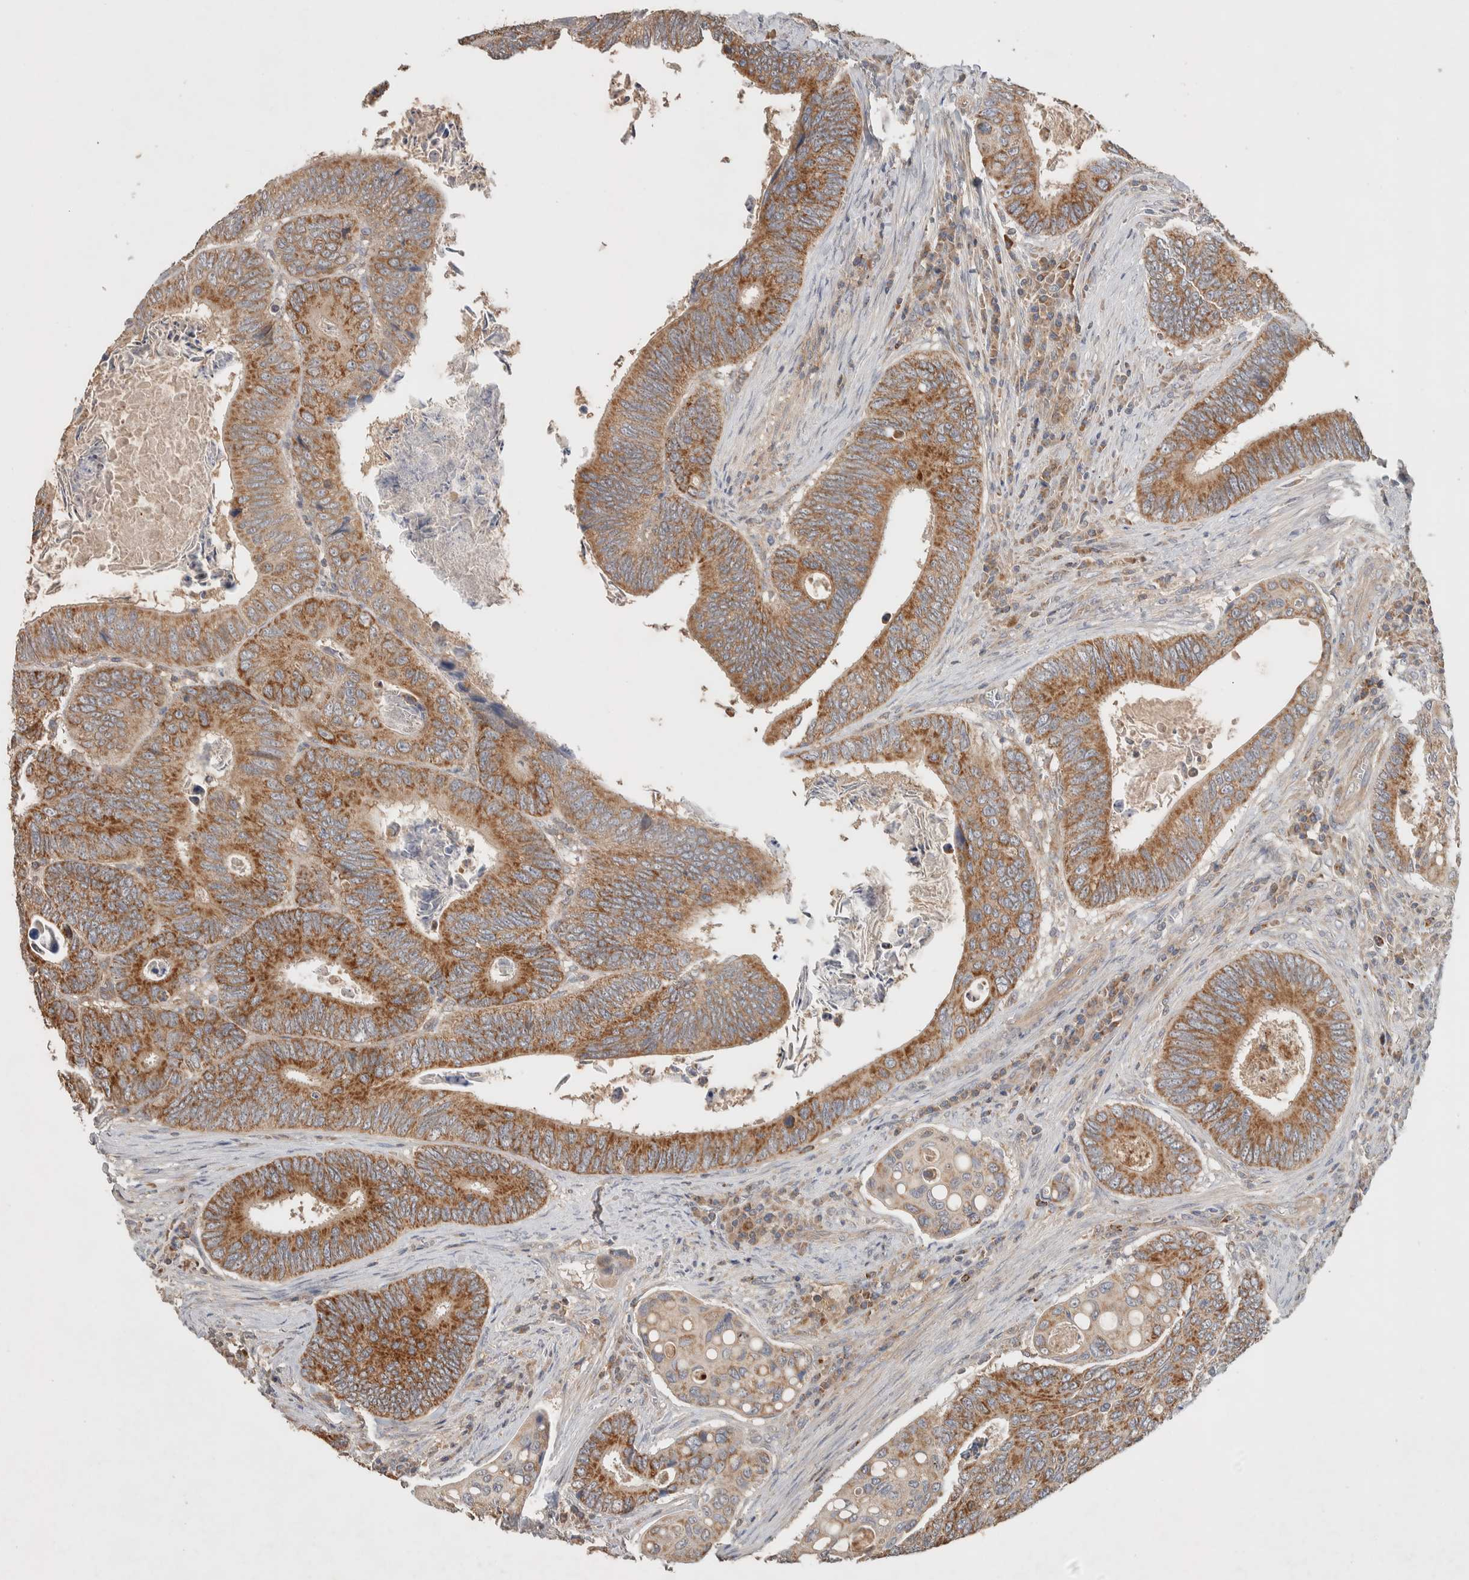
{"staining": {"intensity": "moderate", "quantity": ">75%", "location": "cytoplasmic/membranous"}, "tissue": "colorectal cancer", "cell_type": "Tumor cells", "image_type": "cancer", "snomed": [{"axis": "morphology", "description": "Inflammation, NOS"}, {"axis": "morphology", "description": "Adenocarcinoma, NOS"}, {"axis": "topography", "description": "Colon"}], "caption": "The image exhibits immunohistochemical staining of colorectal adenocarcinoma. There is moderate cytoplasmic/membranous positivity is seen in about >75% of tumor cells.", "gene": "DEPTOR", "patient": {"sex": "male", "age": 72}}